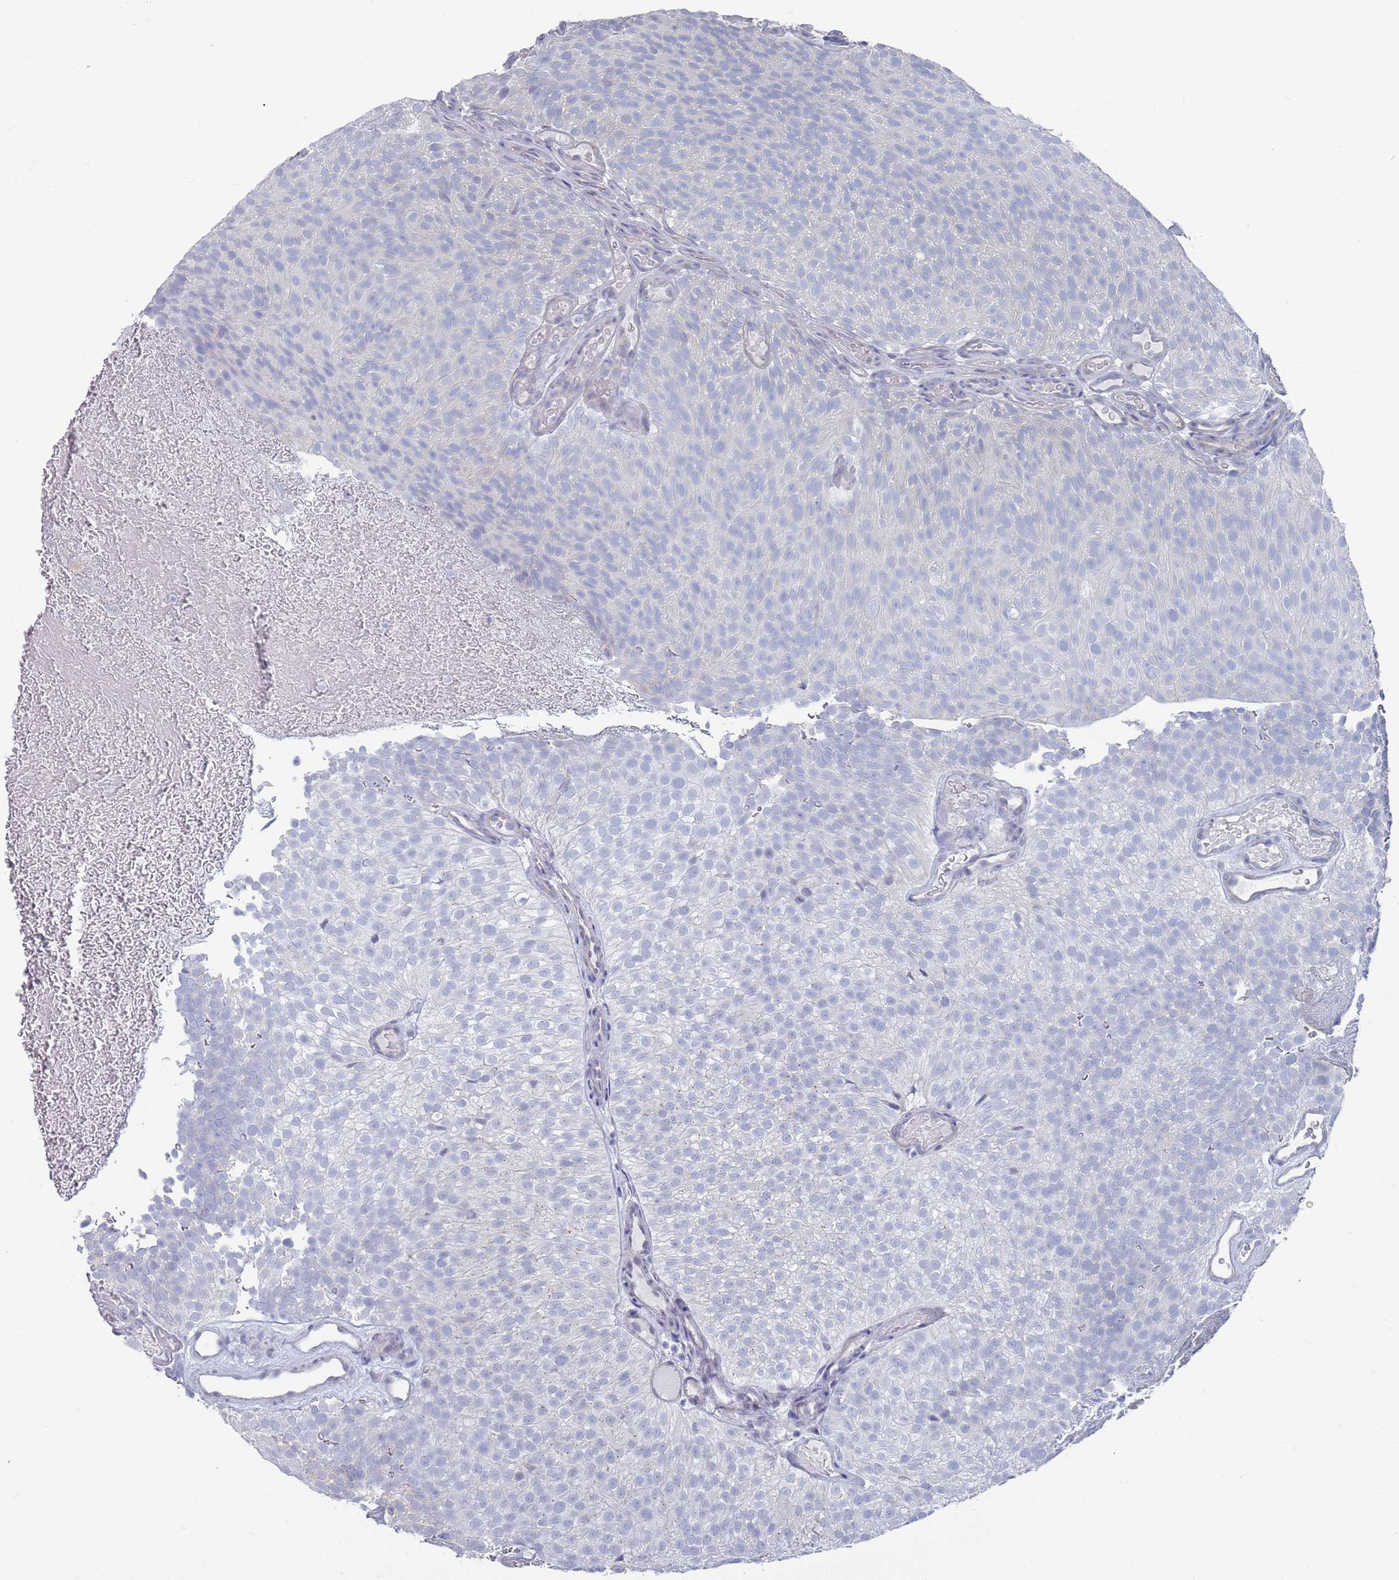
{"staining": {"intensity": "negative", "quantity": "none", "location": "none"}, "tissue": "urothelial cancer", "cell_type": "Tumor cells", "image_type": "cancer", "snomed": [{"axis": "morphology", "description": "Urothelial carcinoma, Low grade"}, {"axis": "topography", "description": "Urinary bladder"}], "caption": "Tumor cells show no significant protein staining in urothelial cancer.", "gene": "MAT1A", "patient": {"sex": "male", "age": 78}}